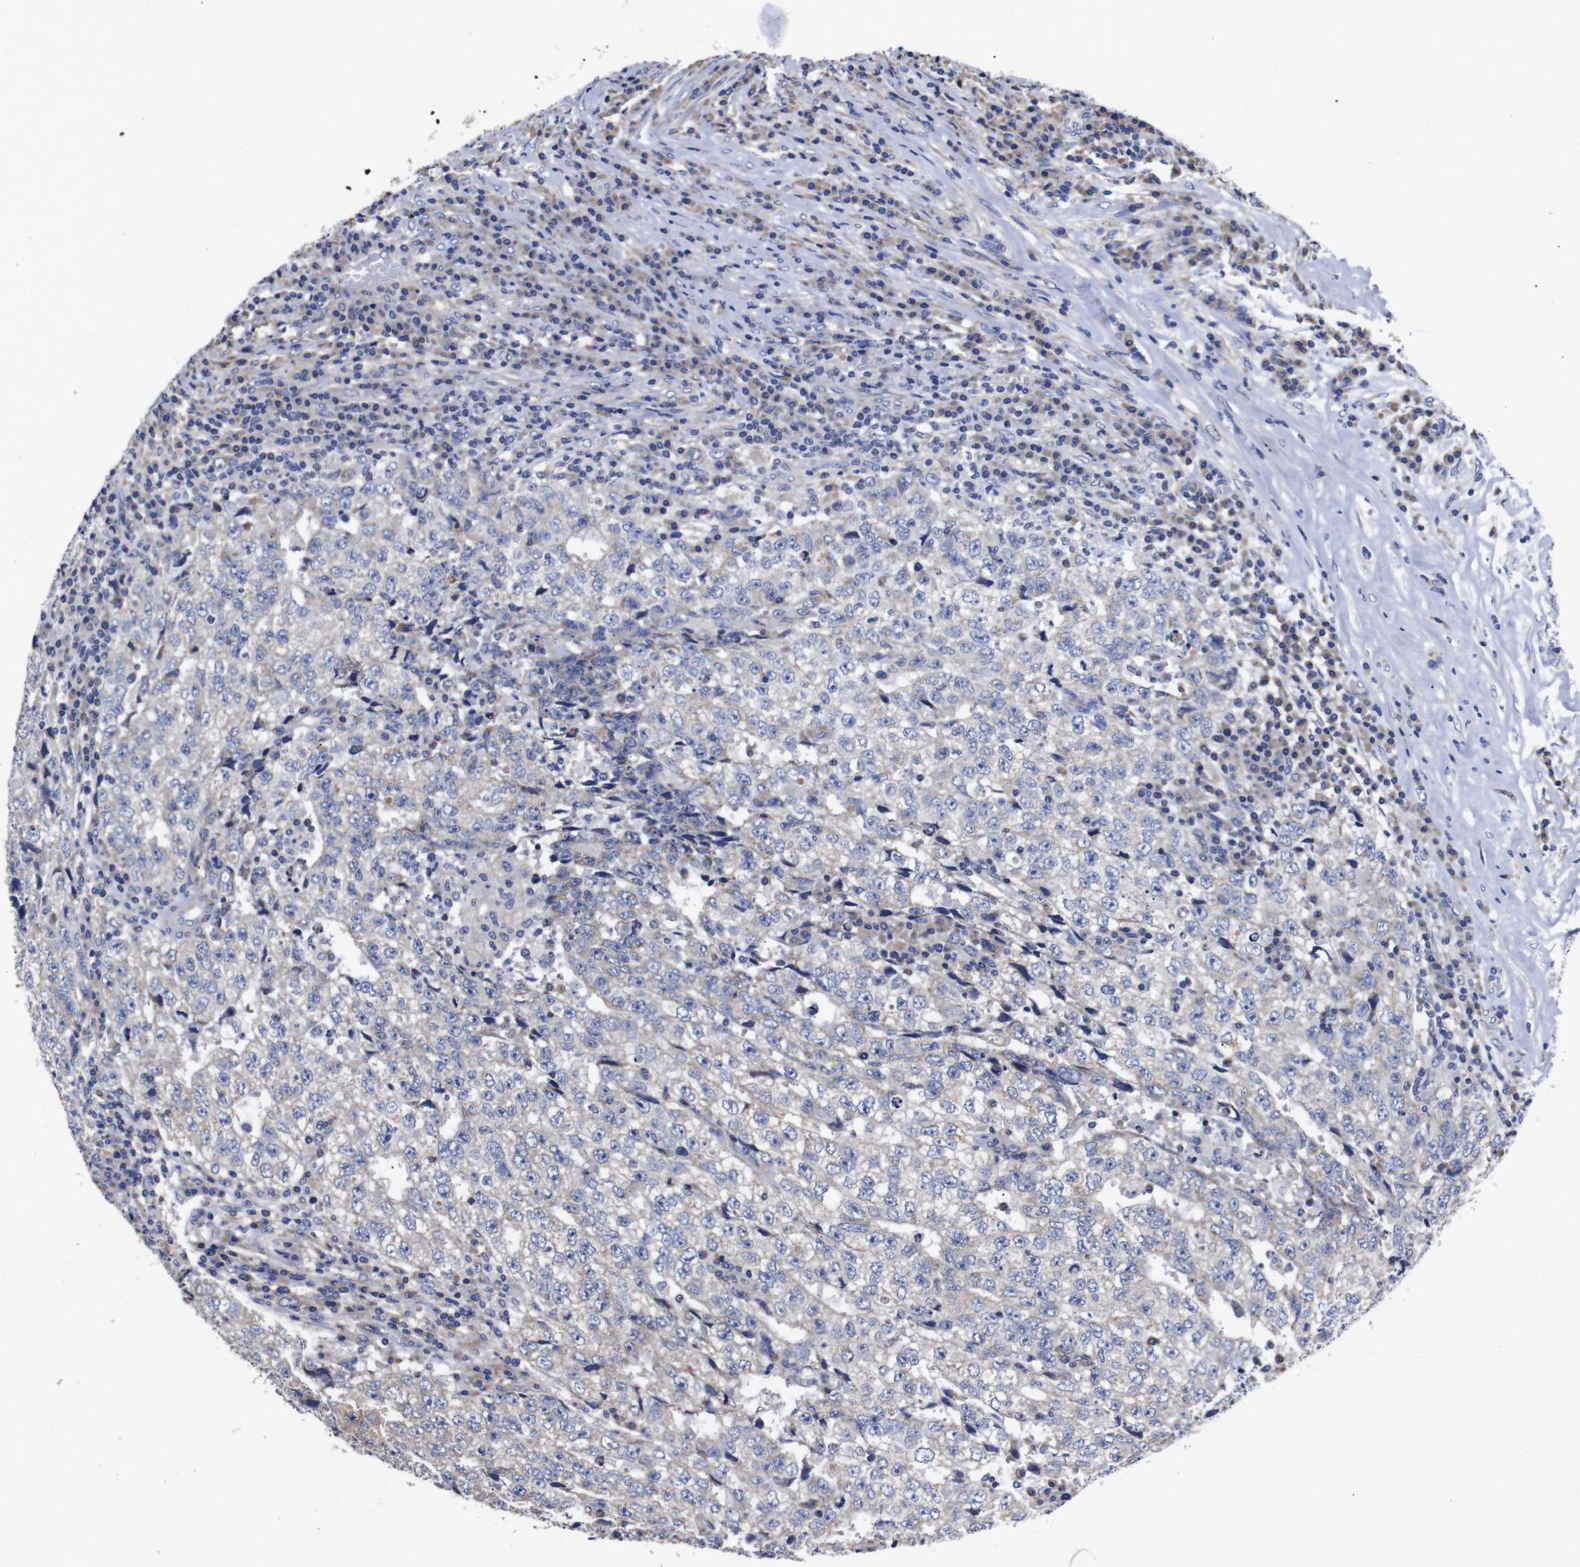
{"staining": {"intensity": "weak", "quantity": "<25%", "location": "cytoplasmic/membranous"}, "tissue": "testis cancer", "cell_type": "Tumor cells", "image_type": "cancer", "snomed": [{"axis": "morphology", "description": "Necrosis, NOS"}, {"axis": "morphology", "description": "Carcinoma, Embryonal, NOS"}, {"axis": "topography", "description": "Testis"}], "caption": "This is a photomicrograph of IHC staining of embryonal carcinoma (testis), which shows no expression in tumor cells.", "gene": "OPN3", "patient": {"sex": "male", "age": 19}}